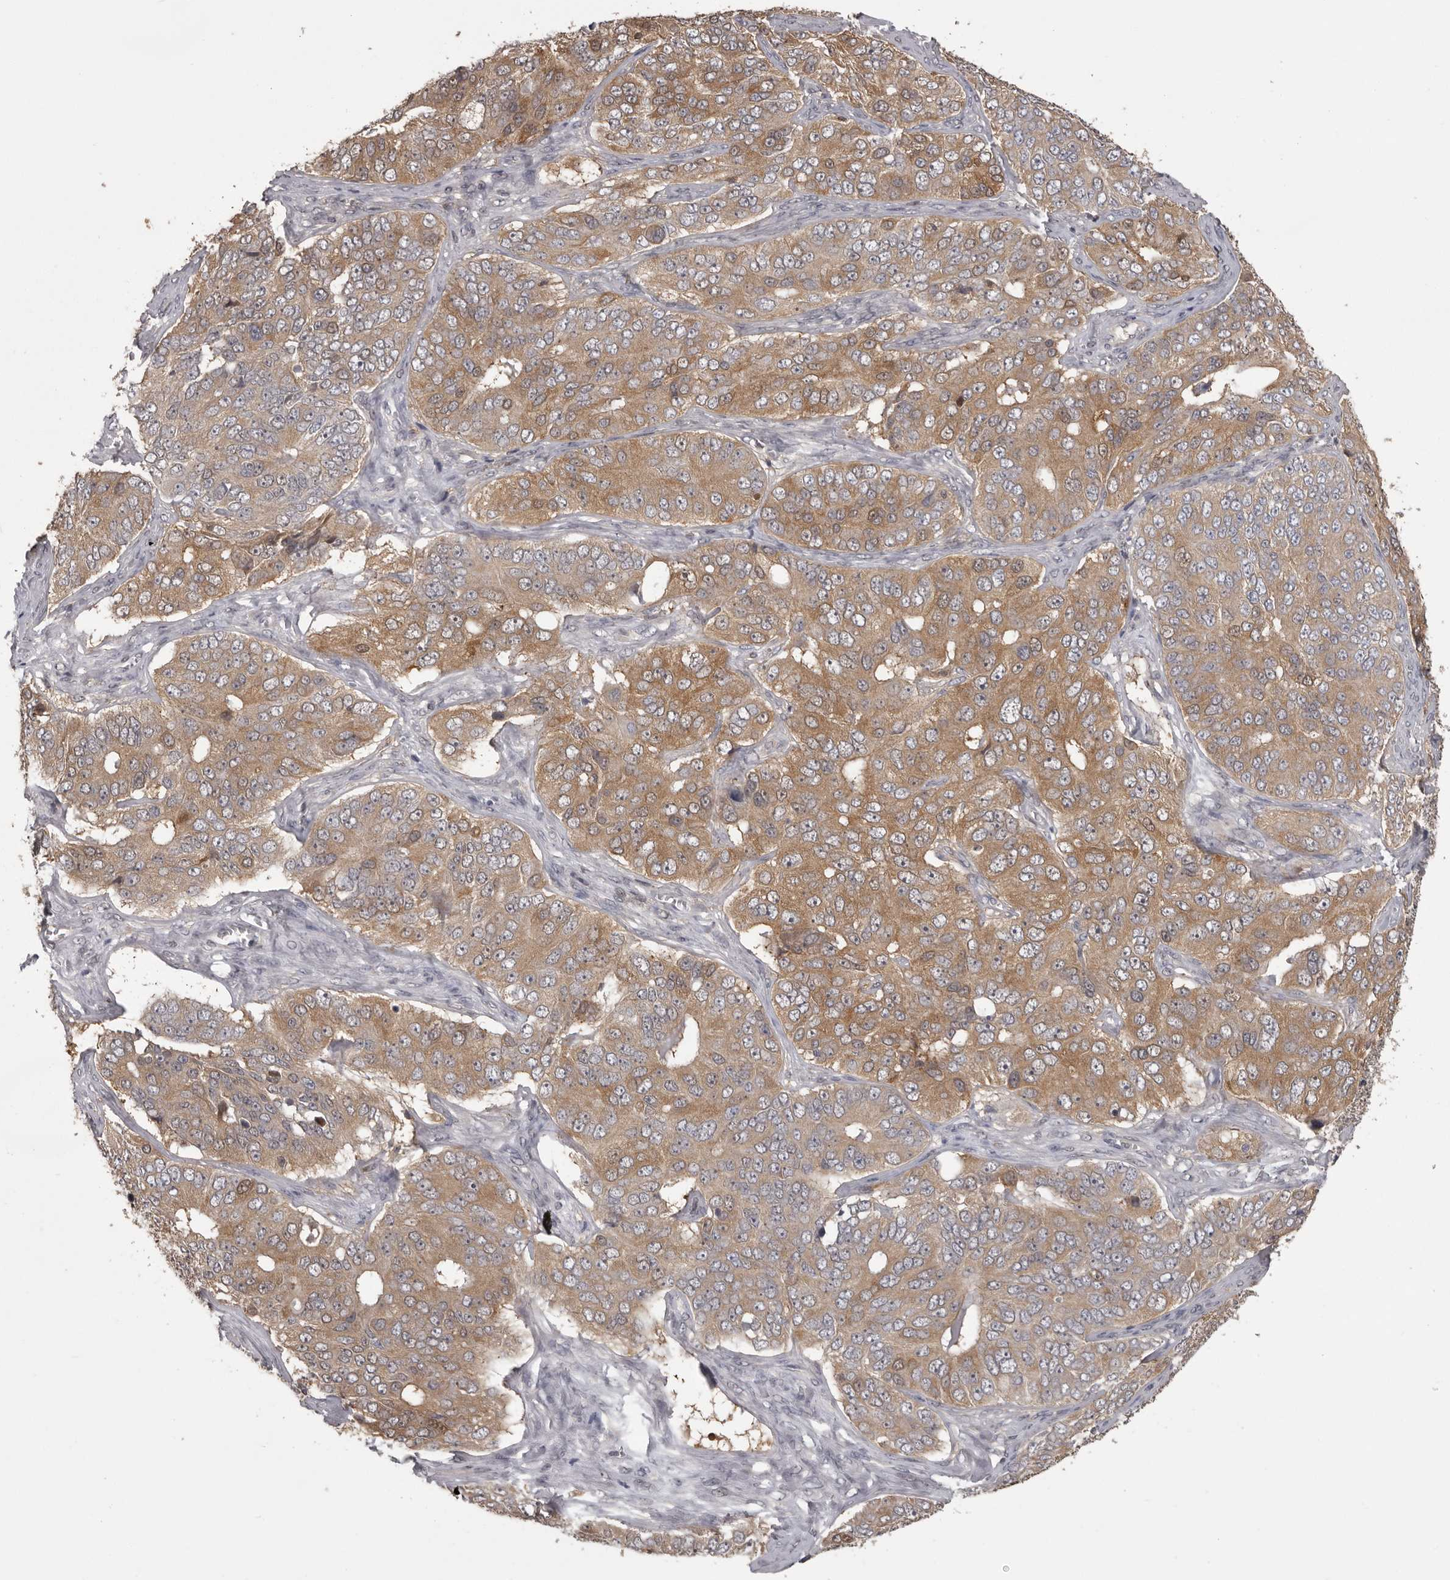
{"staining": {"intensity": "moderate", "quantity": ">75%", "location": "cytoplasmic/membranous"}, "tissue": "ovarian cancer", "cell_type": "Tumor cells", "image_type": "cancer", "snomed": [{"axis": "morphology", "description": "Carcinoma, endometroid"}, {"axis": "topography", "description": "Ovary"}], "caption": "Endometroid carcinoma (ovarian) was stained to show a protein in brown. There is medium levels of moderate cytoplasmic/membranous expression in about >75% of tumor cells.", "gene": "MDH1", "patient": {"sex": "female", "age": 51}}